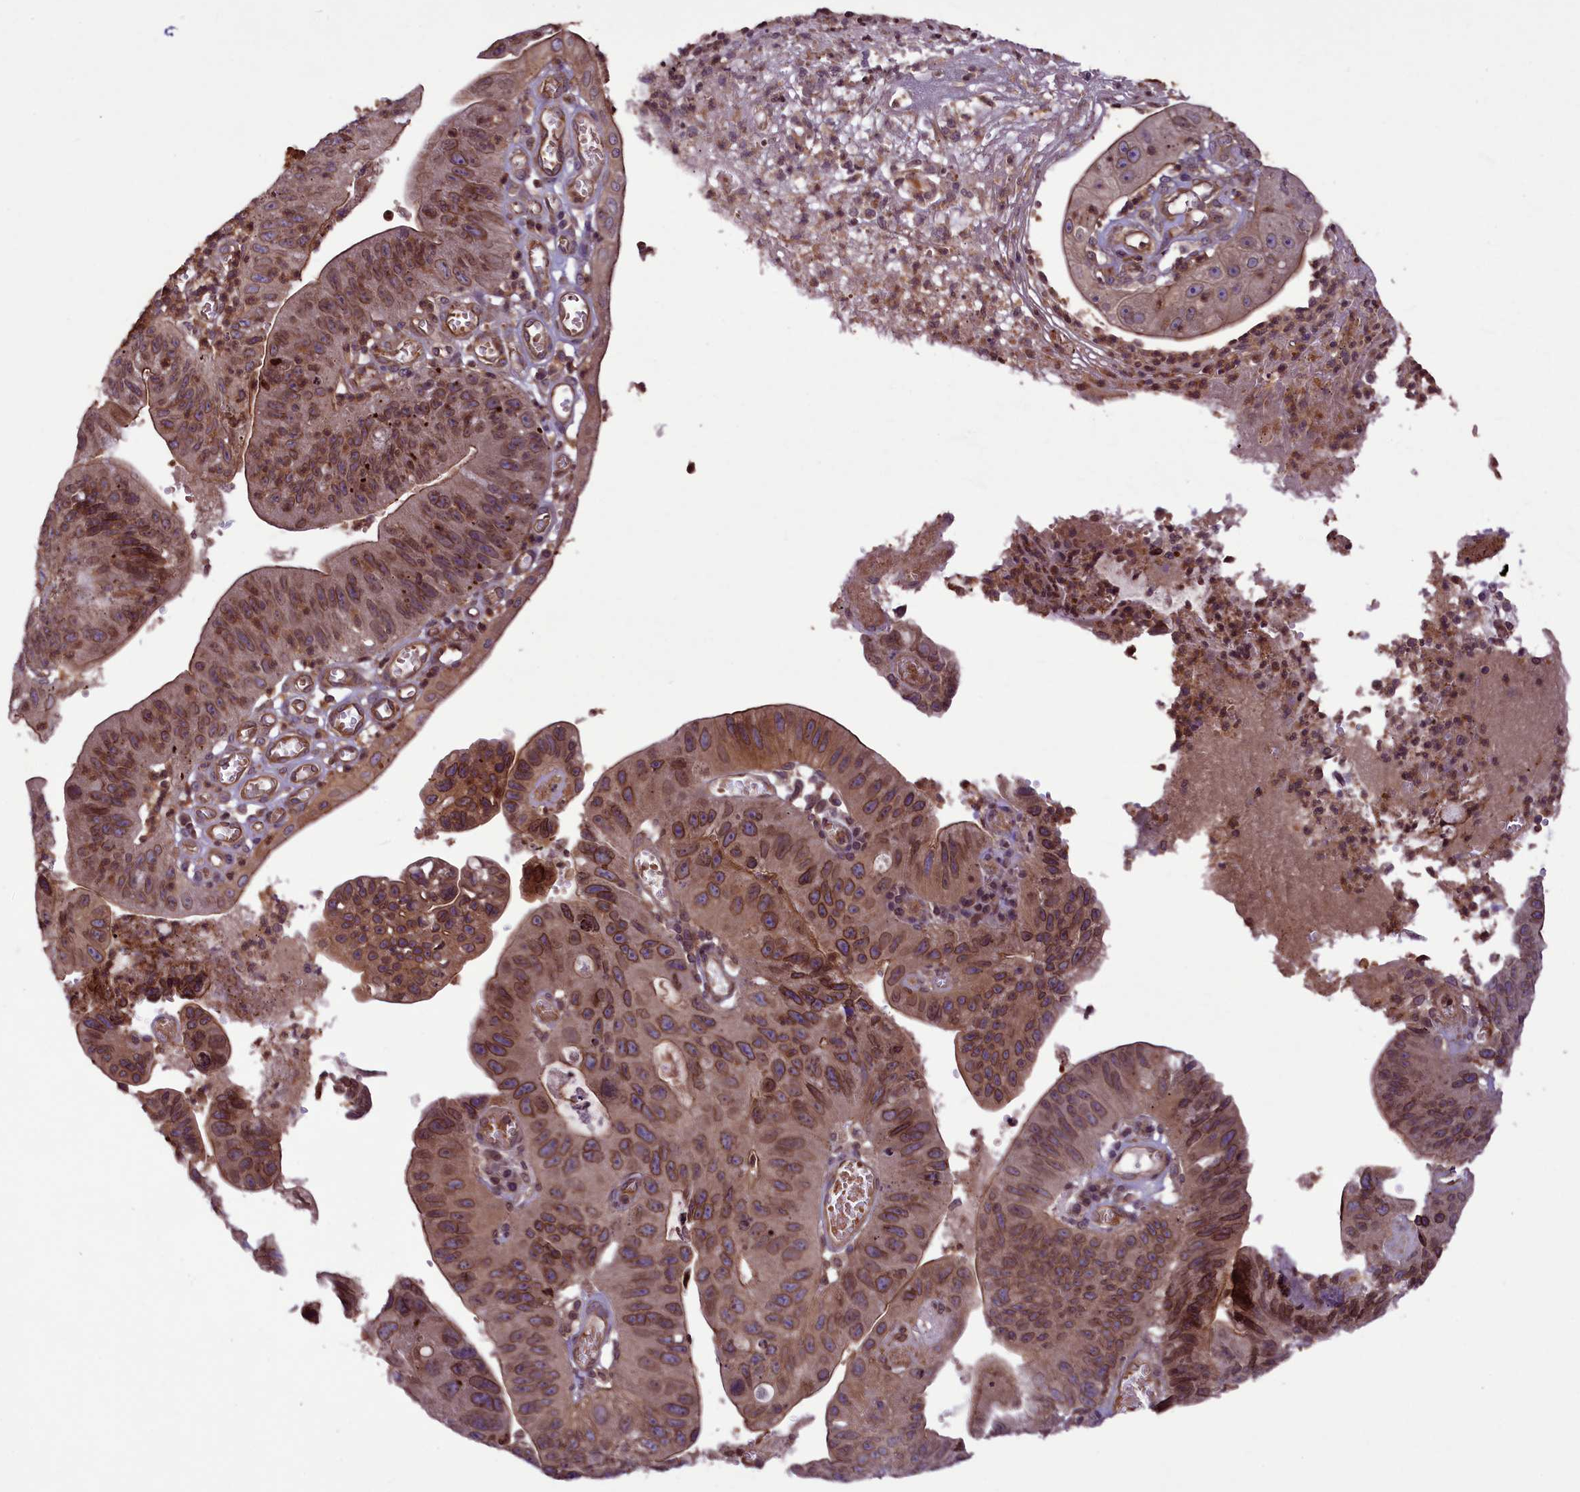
{"staining": {"intensity": "moderate", "quantity": ">75%", "location": "cytoplasmic/membranous,nuclear"}, "tissue": "stomach cancer", "cell_type": "Tumor cells", "image_type": "cancer", "snomed": [{"axis": "morphology", "description": "Adenocarcinoma, NOS"}, {"axis": "topography", "description": "Stomach"}], "caption": "A brown stain shows moderate cytoplasmic/membranous and nuclear expression of a protein in stomach adenocarcinoma tumor cells. (DAB IHC with brightfield microscopy, high magnification).", "gene": "CCDC125", "patient": {"sex": "male", "age": 59}}